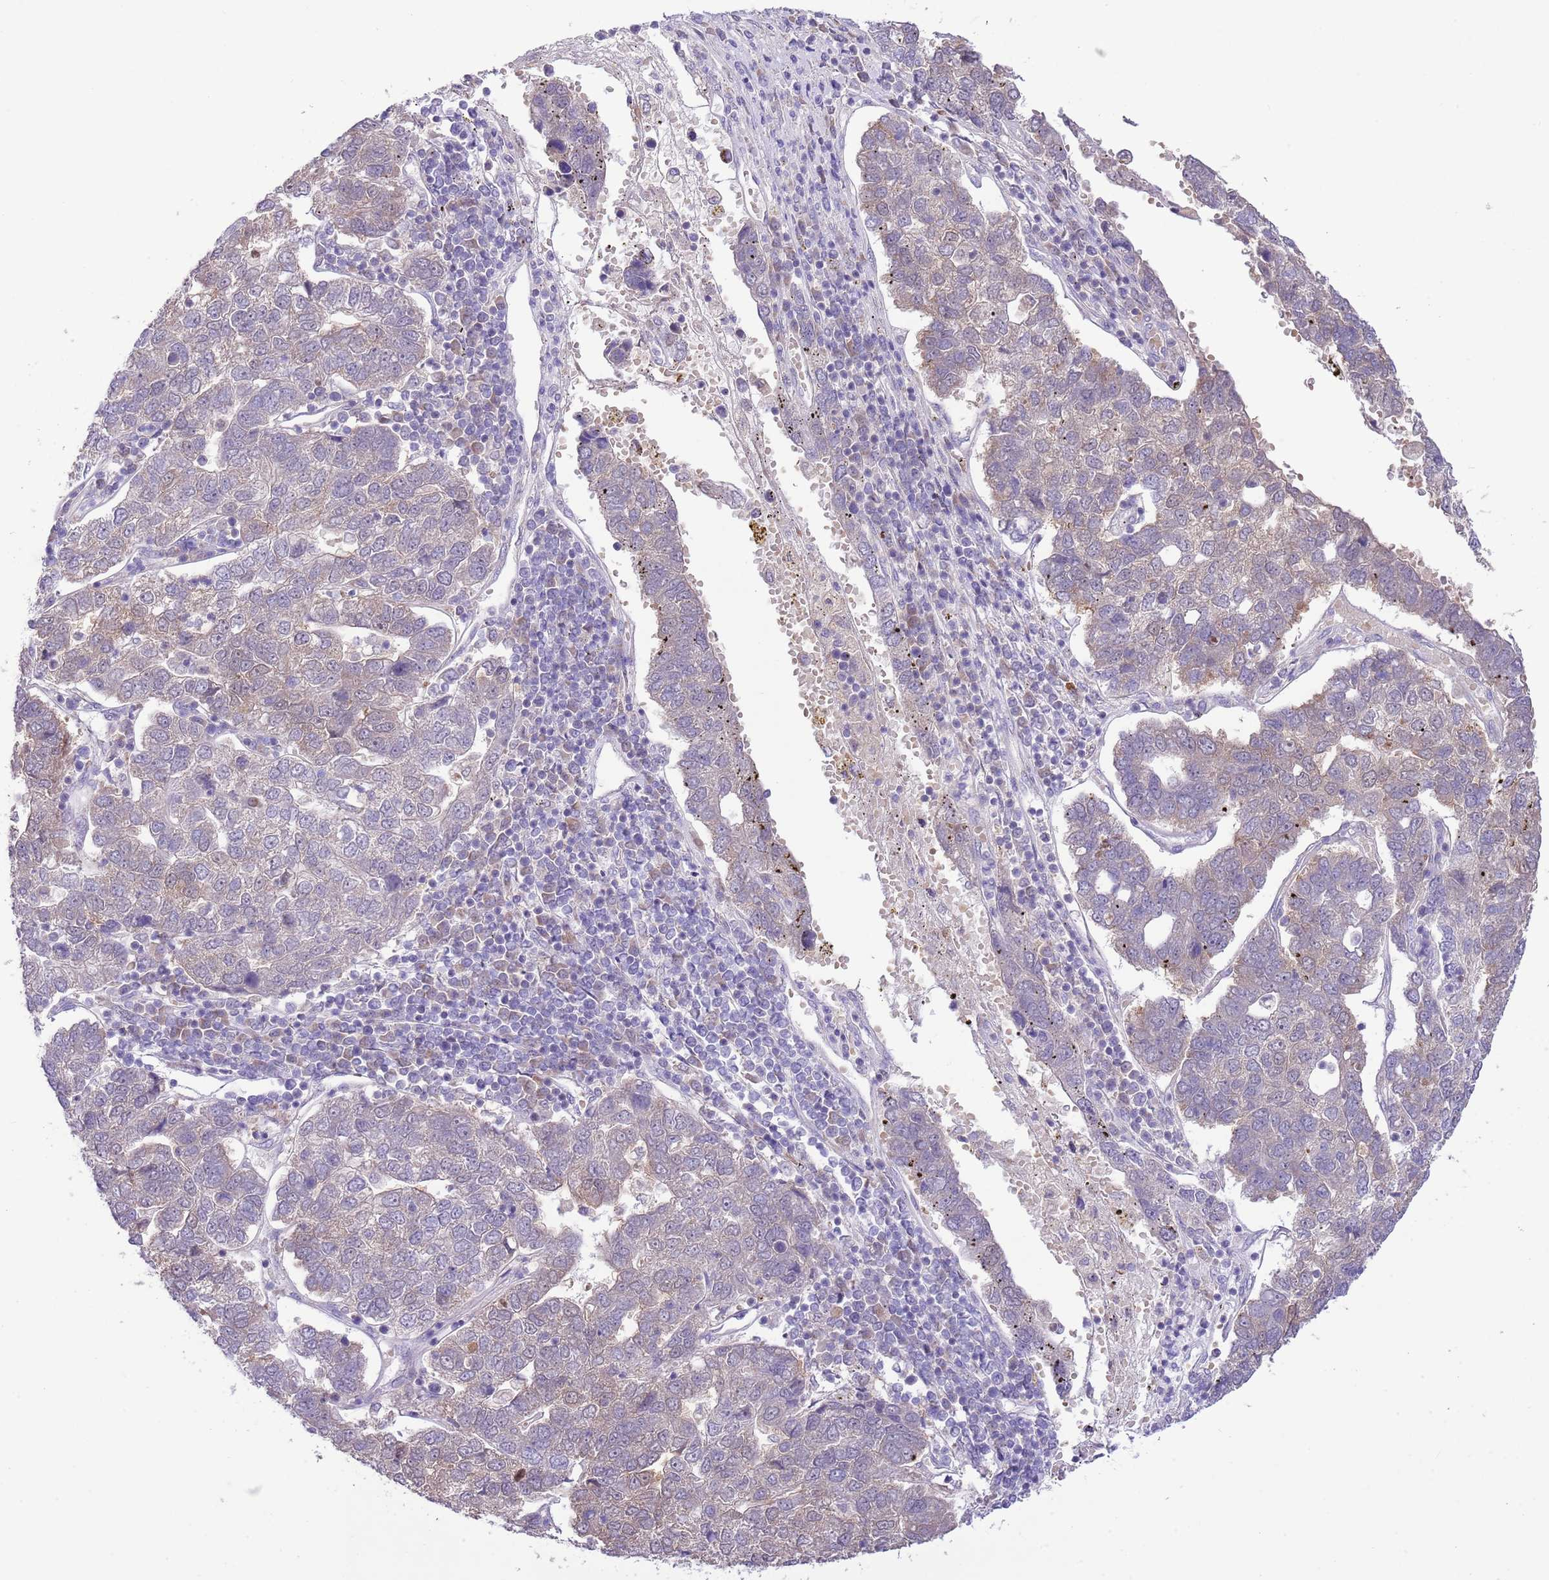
{"staining": {"intensity": "negative", "quantity": "none", "location": "none"}, "tissue": "pancreatic cancer", "cell_type": "Tumor cells", "image_type": "cancer", "snomed": [{"axis": "morphology", "description": "Adenocarcinoma, NOS"}, {"axis": "topography", "description": "Pancreas"}], "caption": "DAB (3,3'-diaminobenzidine) immunohistochemical staining of human pancreatic cancer (adenocarcinoma) displays no significant positivity in tumor cells.", "gene": "GALK2", "patient": {"sex": "female", "age": 61}}